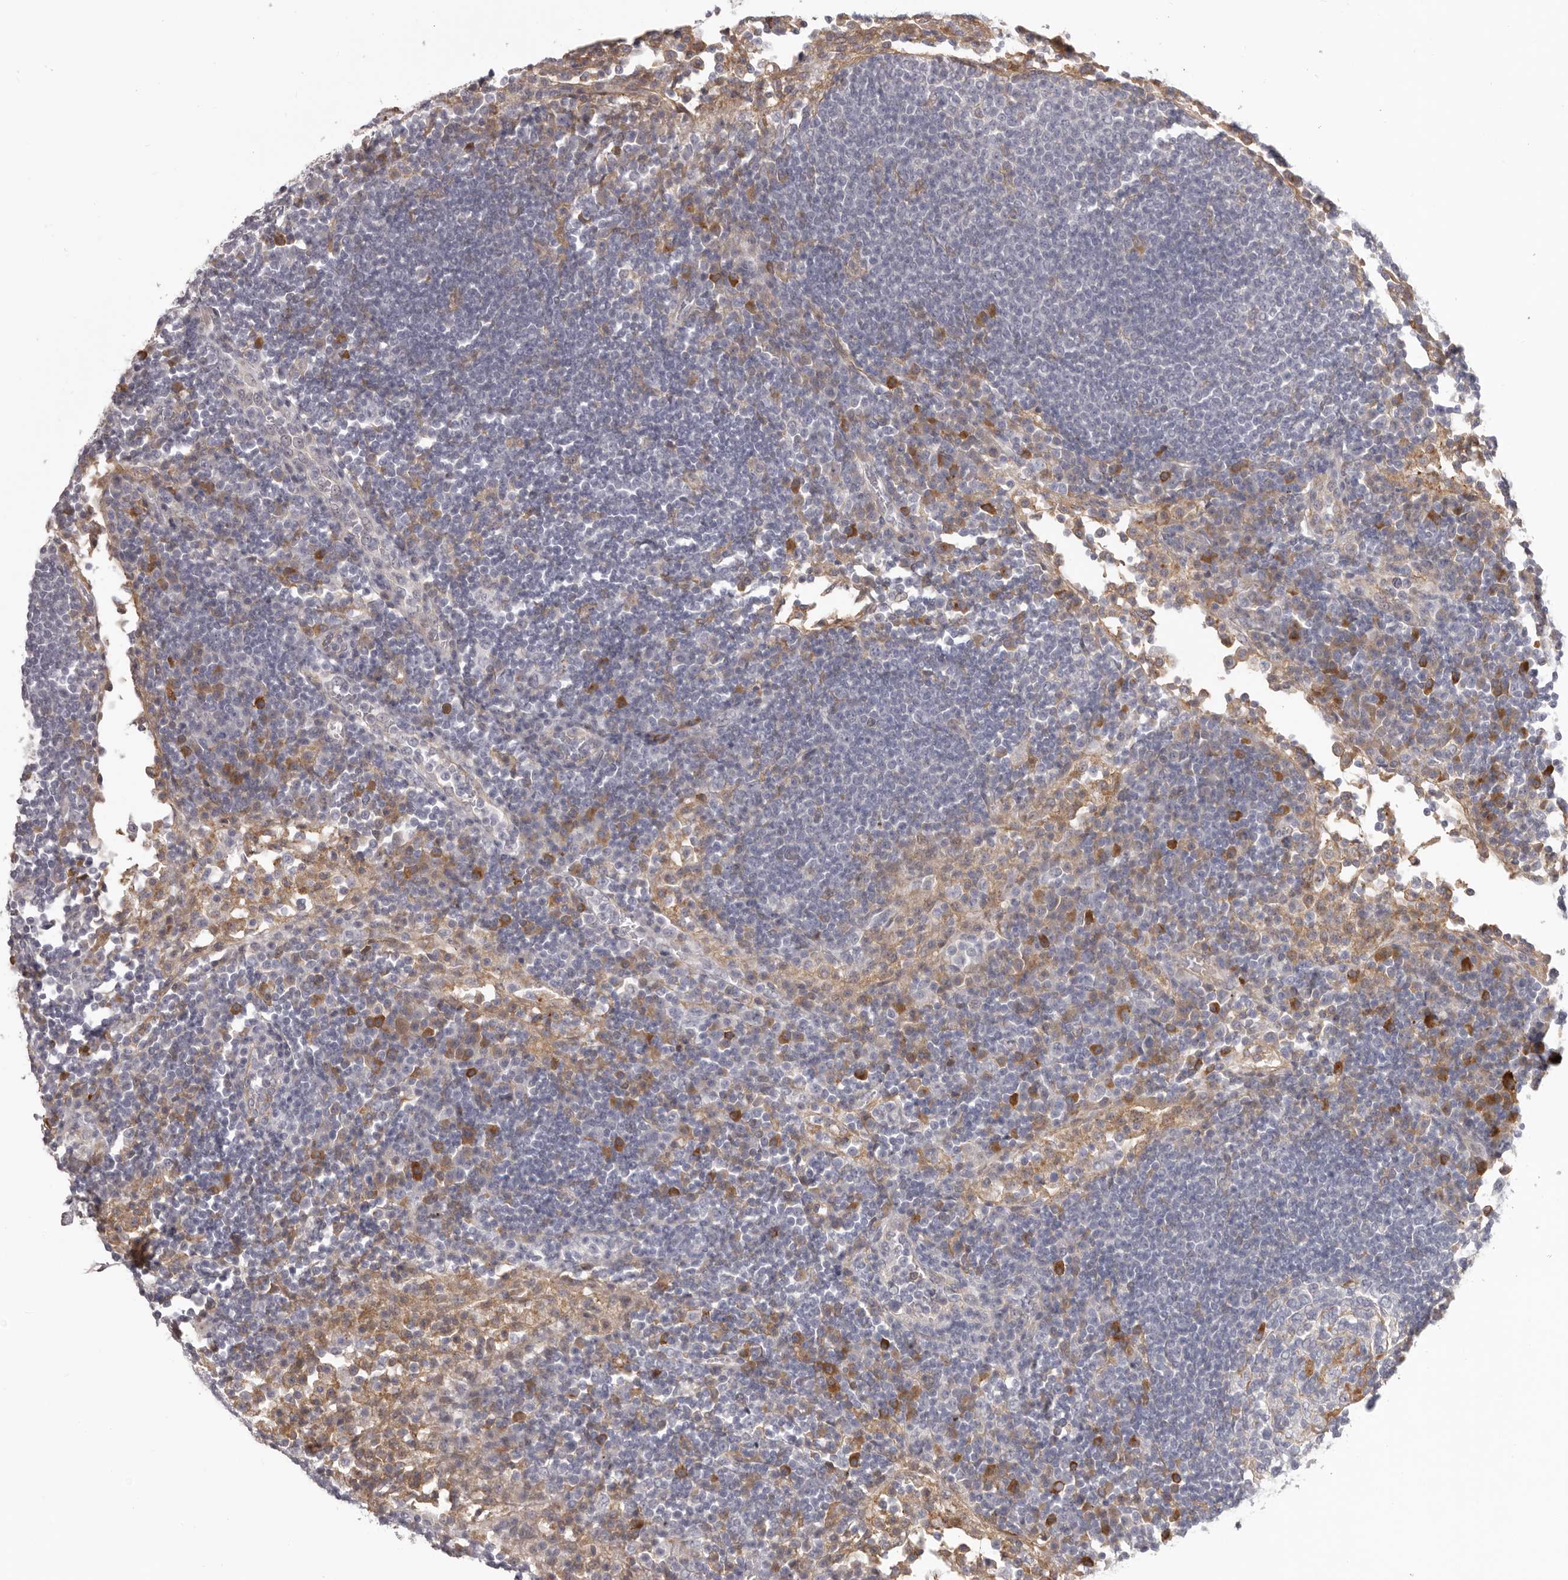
{"staining": {"intensity": "negative", "quantity": "none", "location": "none"}, "tissue": "lymph node", "cell_type": "Germinal center cells", "image_type": "normal", "snomed": [{"axis": "morphology", "description": "Normal tissue, NOS"}, {"axis": "topography", "description": "Lymph node"}], "caption": "The IHC micrograph has no significant staining in germinal center cells of lymph node. The staining was performed using DAB to visualize the protein expression in brown, while the nuclei were stained in blue with hematoxylin (Magnification: 20x).", "gene": "OTUD3", "patient": {"sex": "female", "age": 53}}